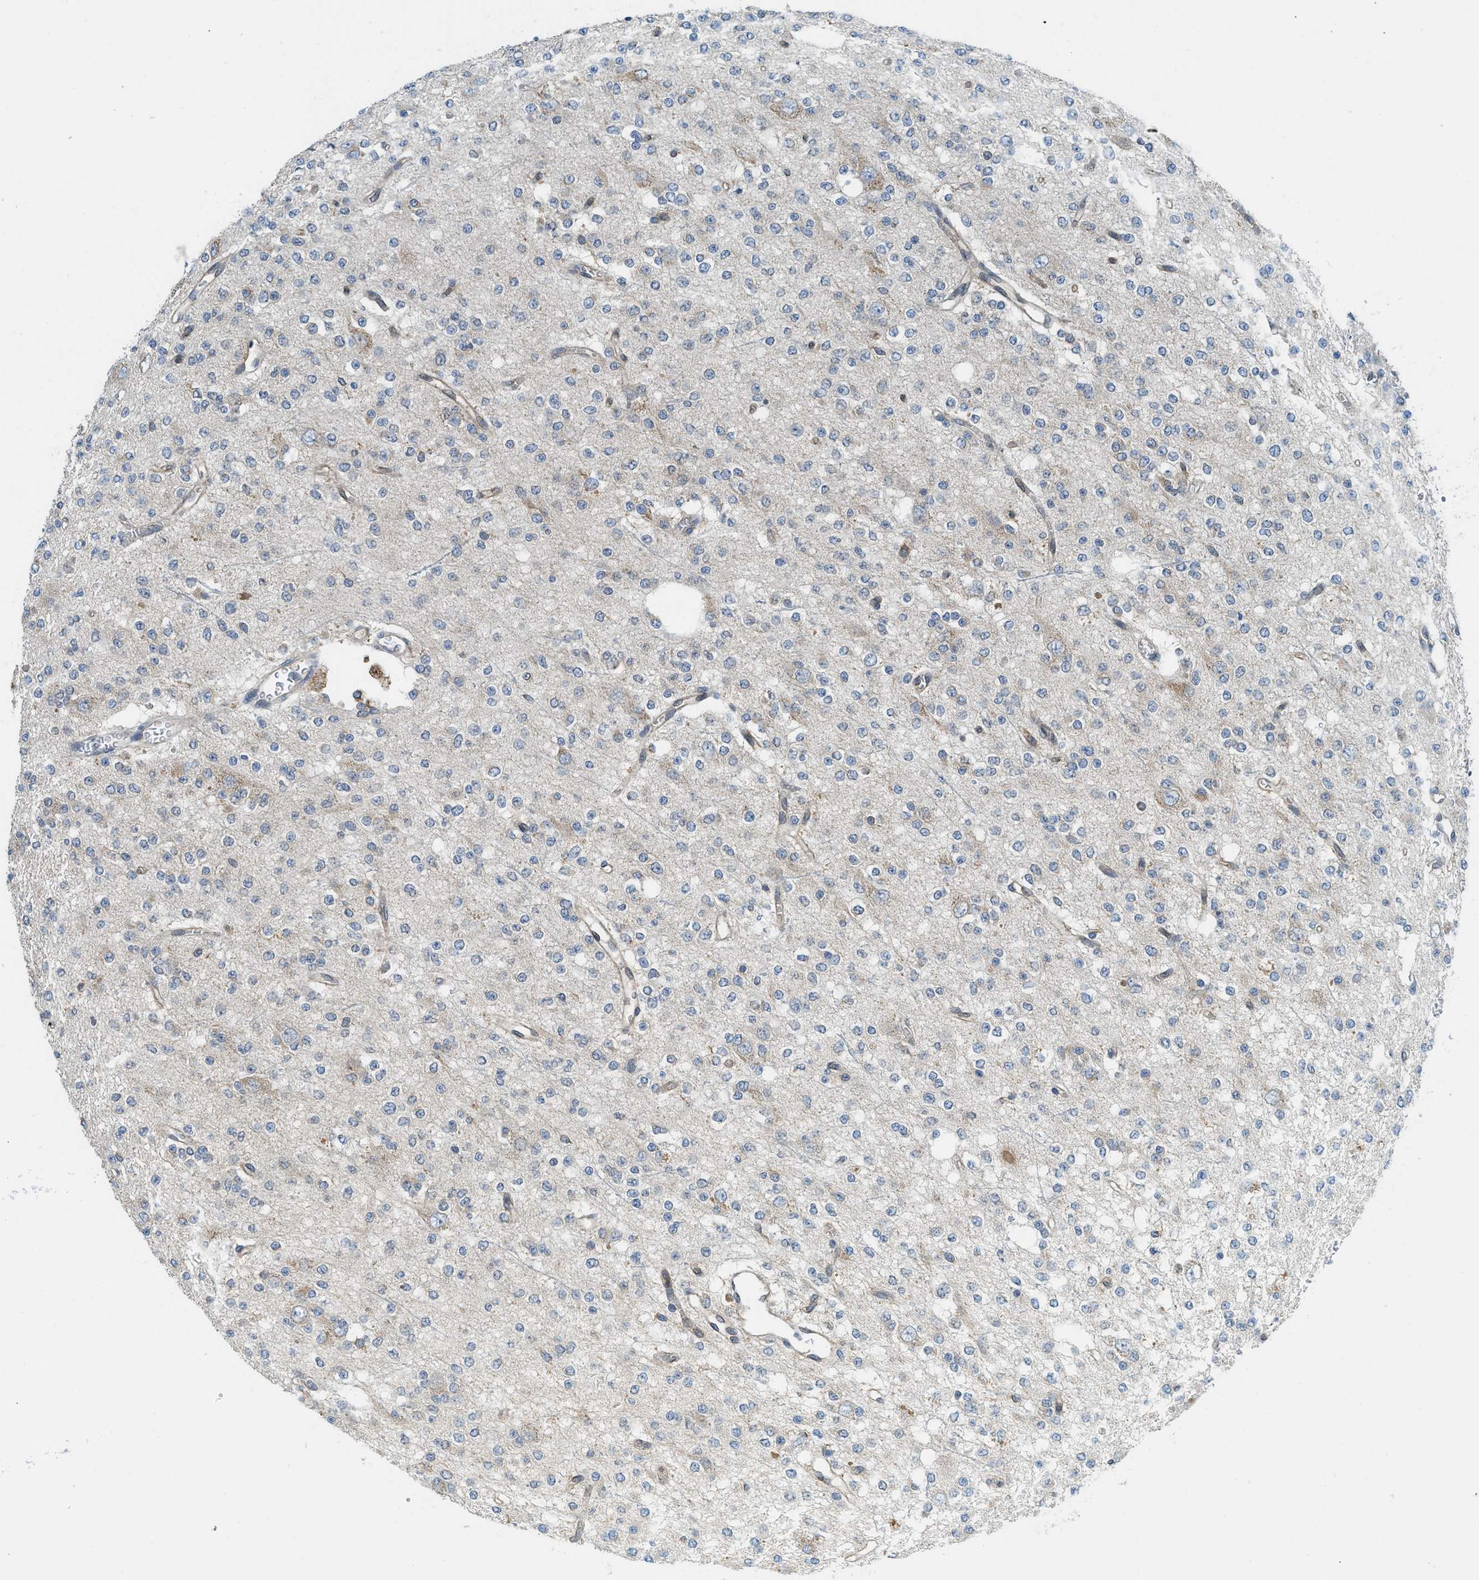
{"staining": {"intensity": "negative", "quantity": "none", "location": "none"}, "tissue": "glioma", "cell_type": "Tumor cells", "image_type": "cancer", "snomed": [{"axis": "morphology", "description": "Glioma, malignant, Low grade"}, {"axis": "topography", "description": "Brain"}], "caption": "High power microscopy histopathology image of an IHC micrograph of low-grade glioma (malignant), revealing no significant expression in tumor cells. (Brightfield microscopy of DAB immunohistochemistry (IHC) at high magnification).", "gene": "BCAP31", "patient": {"sex": "male", "age": 38}}